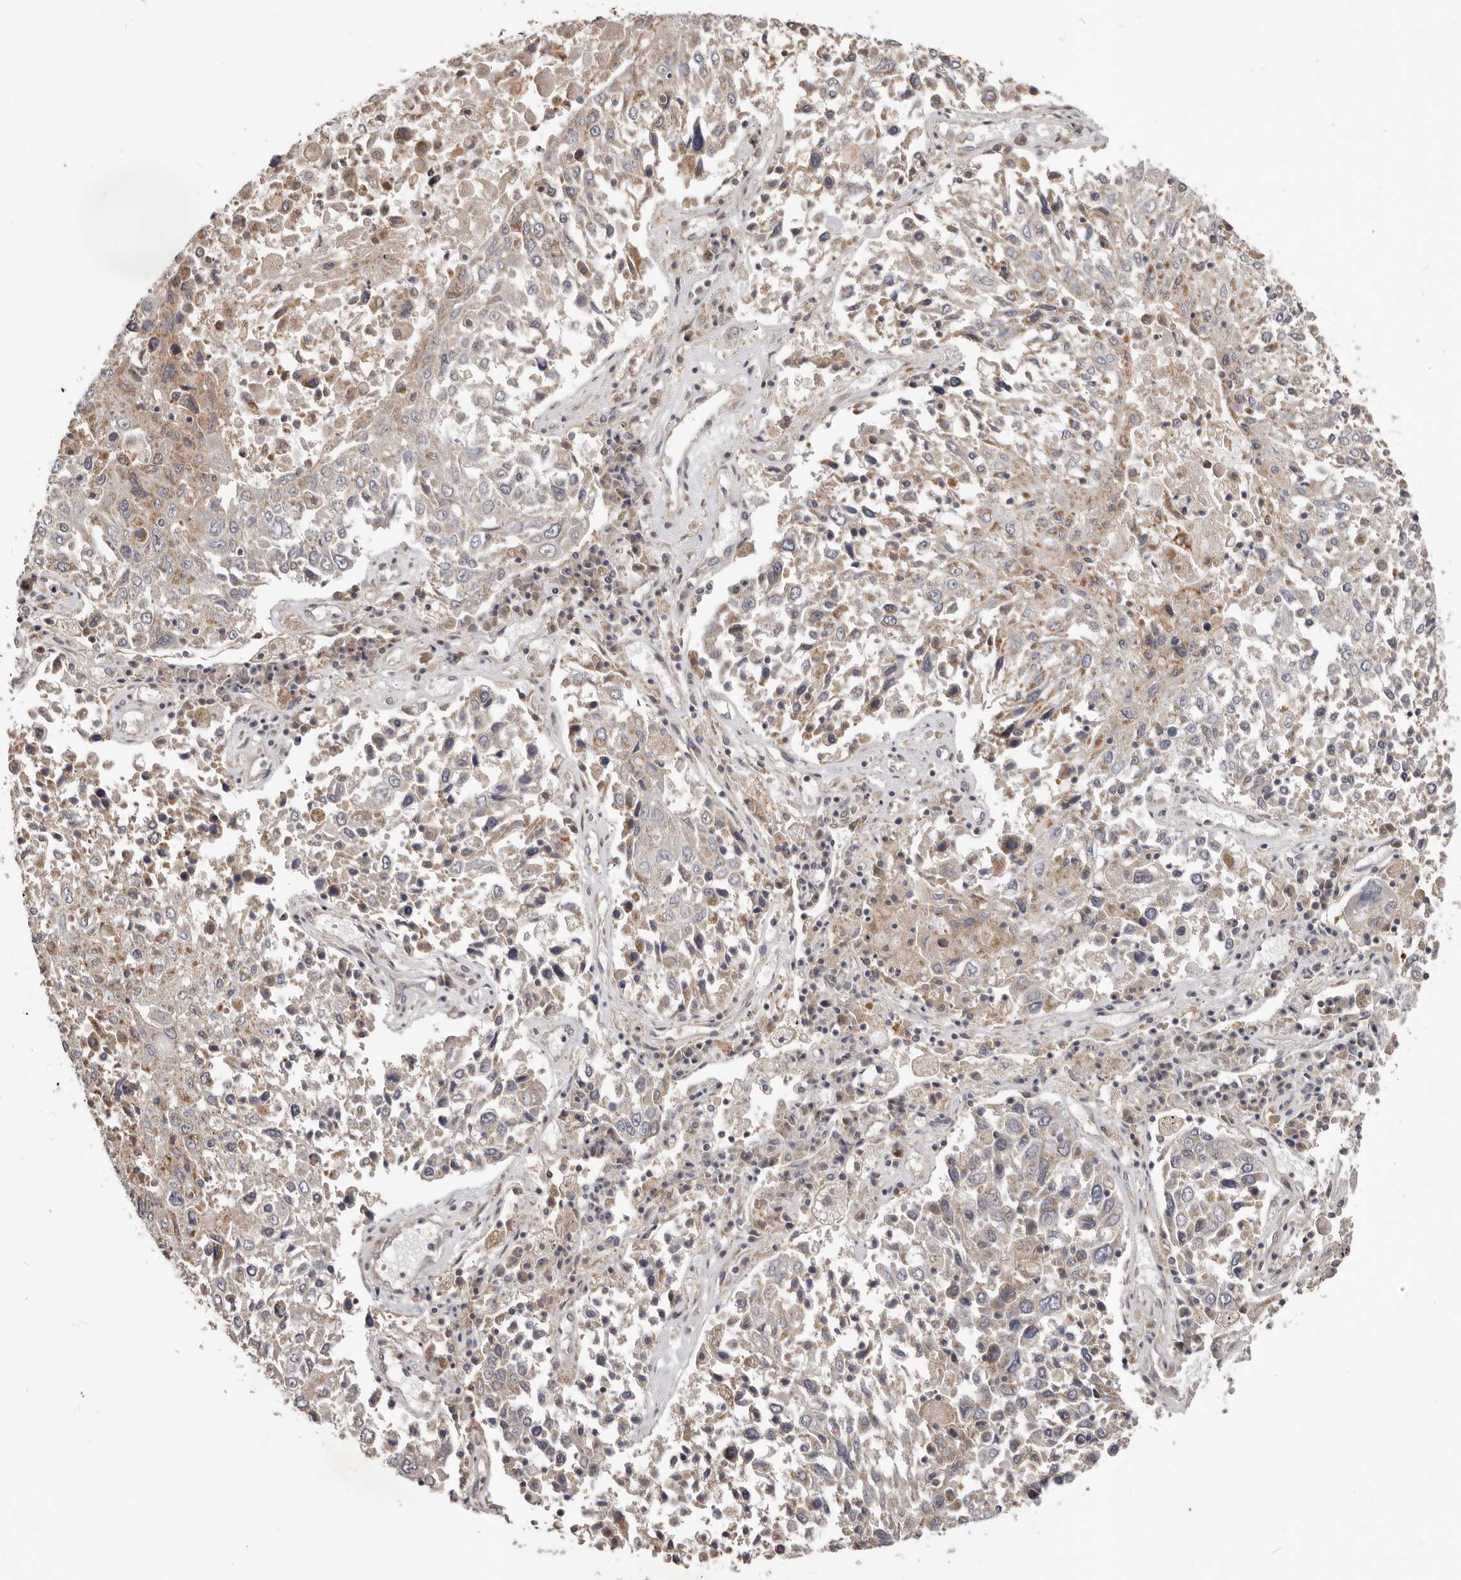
{"staining": {"intensity": "weak", "quantity": "<25%", "location": "cytoplasmic/membranous"}, "tissue": "lung cancer", "cell_type": "Tumor cells", "image_type": "cancer", "snomed": [{"axis": "morphology", "description": "Squamous cell carcinoma, NOS"}, {"axis": "topography", "description": "Lung"}], "caption": "Lung cancer stained for a protein using immunohistochemistry reveals no staining tumor cells.", "gene": "LRP6", "patient": {"sex": "male", "age": 65}}